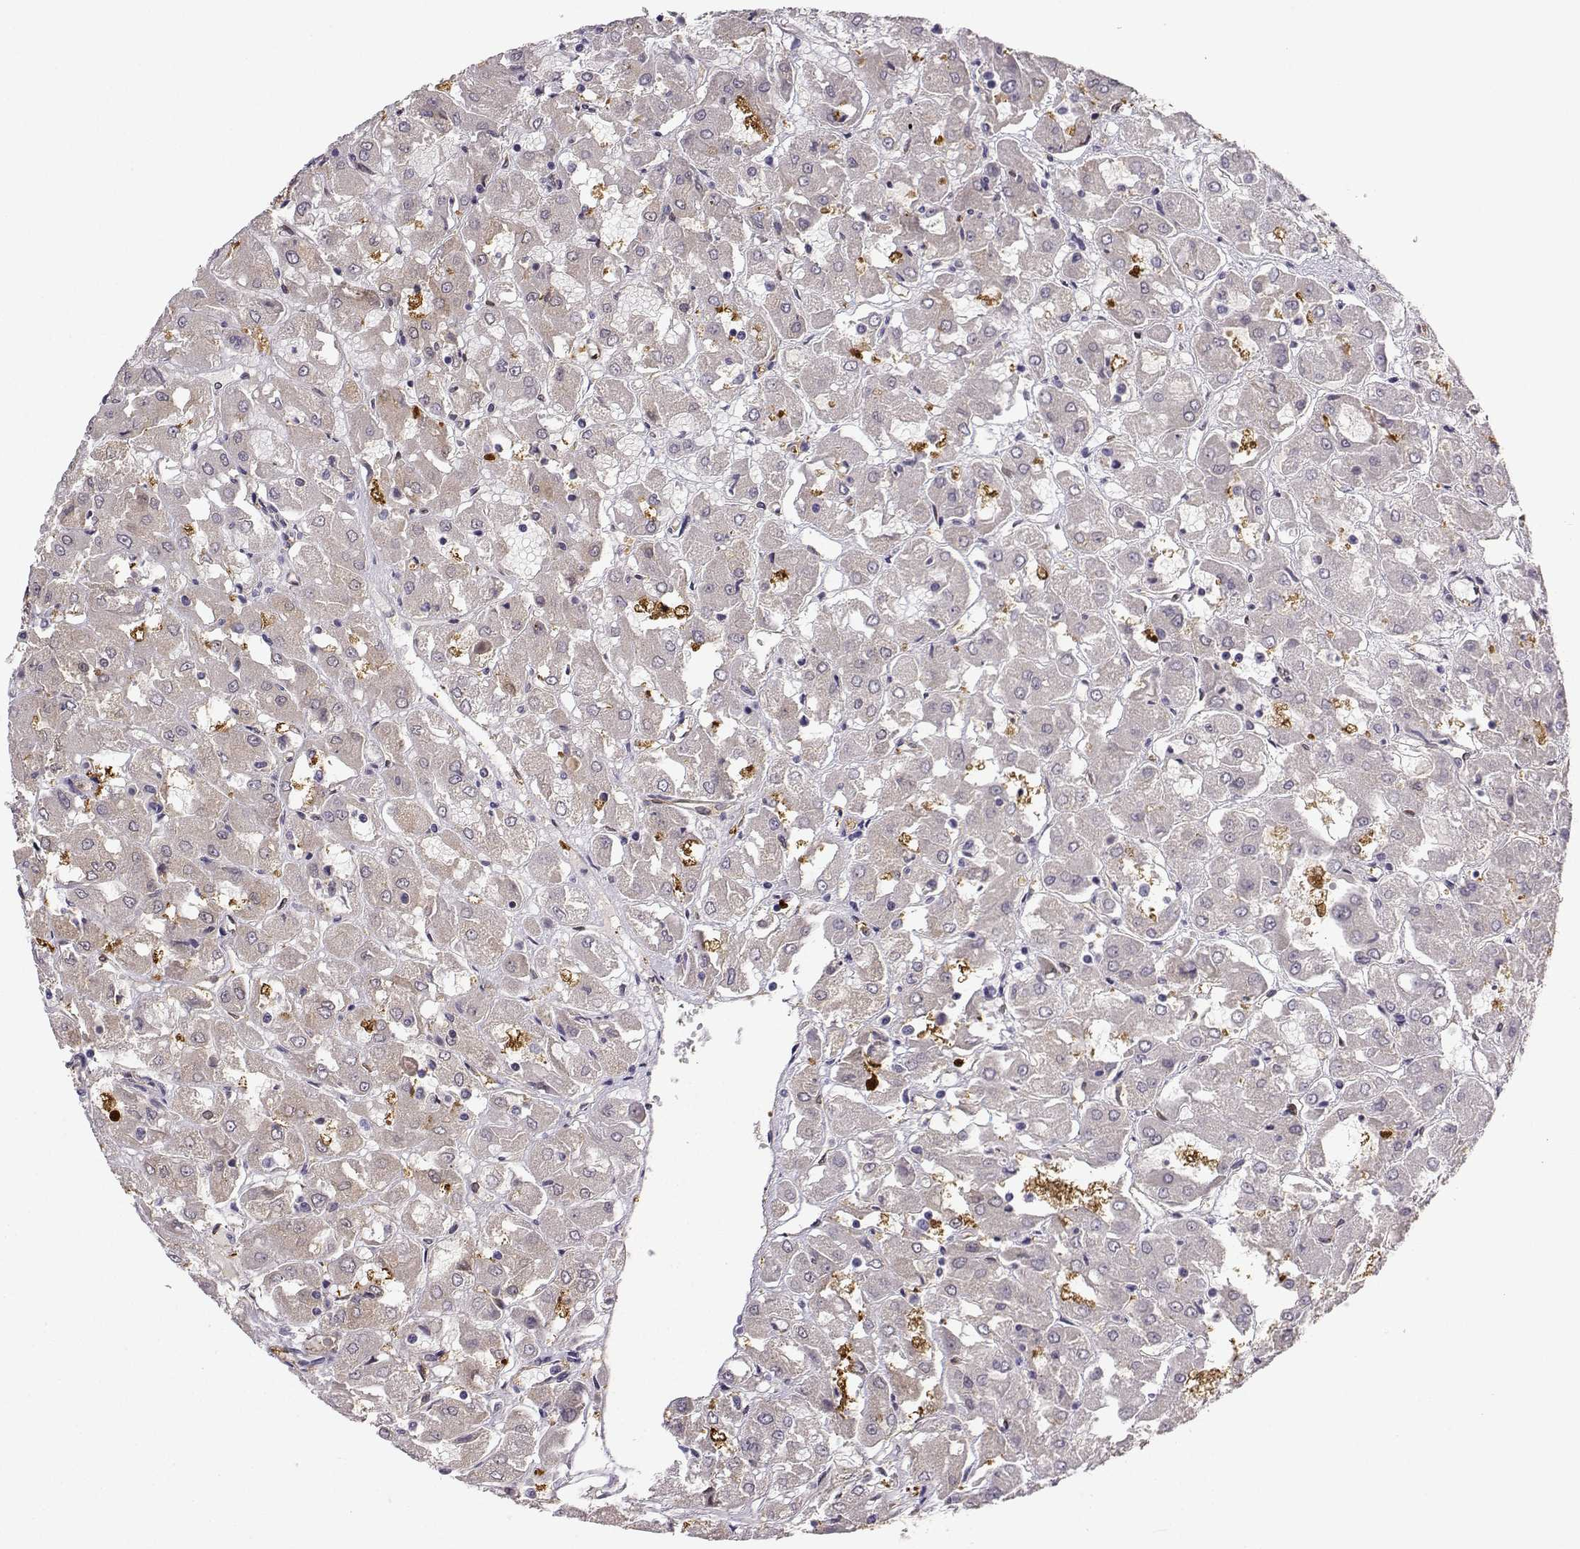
{"staining": {"intensity": "negative", "quantity": "none", "location": "none"}, "tissue": "renal cancer", "cell_type": "Tumor cells", "image_type": "cancer", "snomed": [{"axis": "morphology", "description": "Adenocarcinoma, NOS"}, {"axis": "topography", "description": "Kidney"}], "caption": "Image shows no protein positivity in tumor cells of renal cancer (adenocarcinoma) tissue.", "gene": "NQO1", "patient": {"sex": "male", "age": 72}}